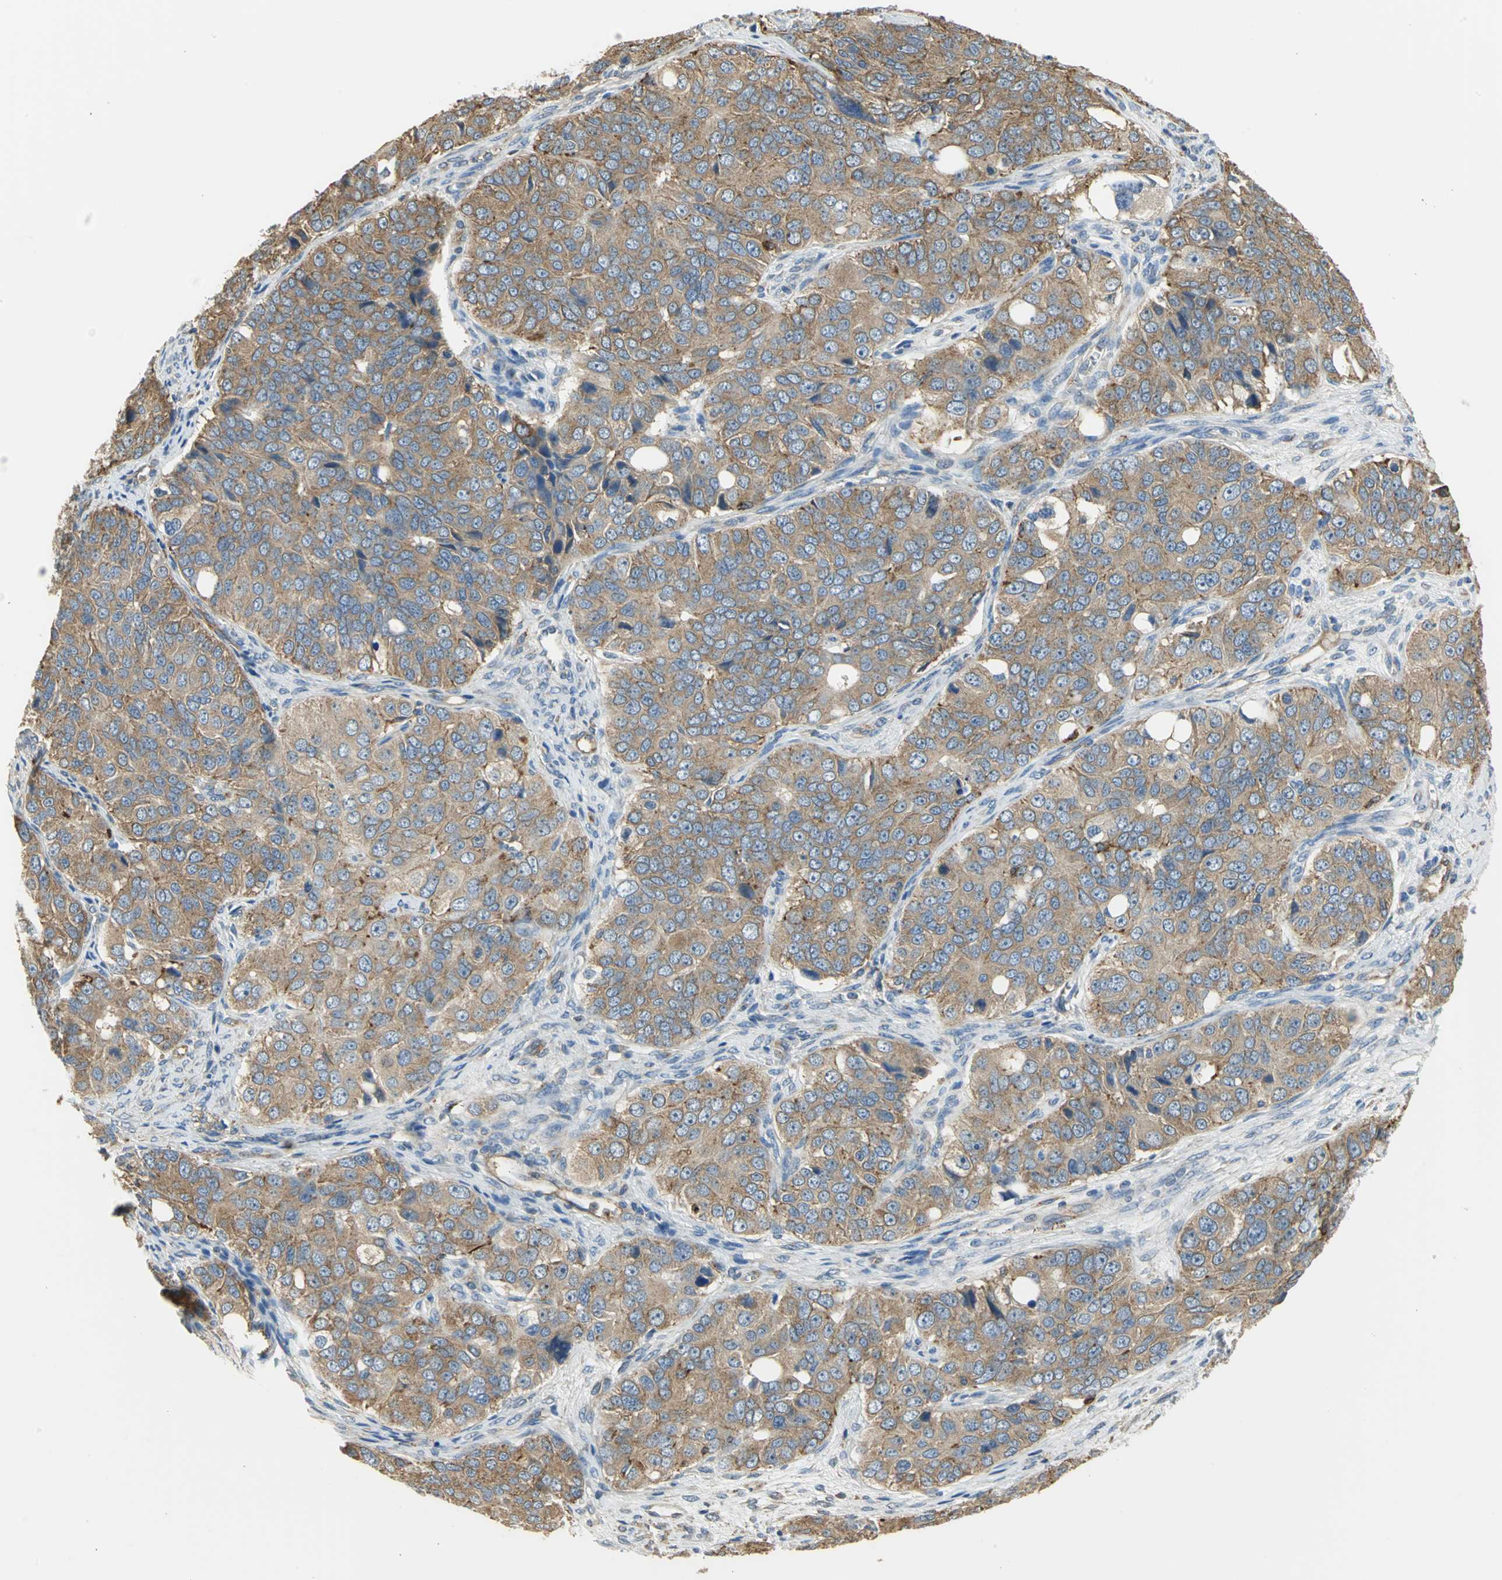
{"staining": {"intensity": "weak", "quantity": ">75%", "location": "cytoplasmic/membranous"}, "tissue": "ovarian cancer", "cell_type": "Tumor cells", "image_type": "cancer", "snomed": [{"axis": "morphology", "description": "Carcinoma, endometroid"}, {"axis": "topography", "description": "Ovary"}], "caption": "Immunohistochemistry (IHC) staining of ovarian cancer, which demonstrates low levels of weak cytoplasmic/membranous positivity in about >75% of tumor cells indicating weak cytoplasmic/membranous protein expression. The staining was performed using DAB (brown) for protein detection and nuclei were counterstained in hematoxylin (blue).", "gene": "DIAPH2", "patient": {"sex": "female", "age": 51}}